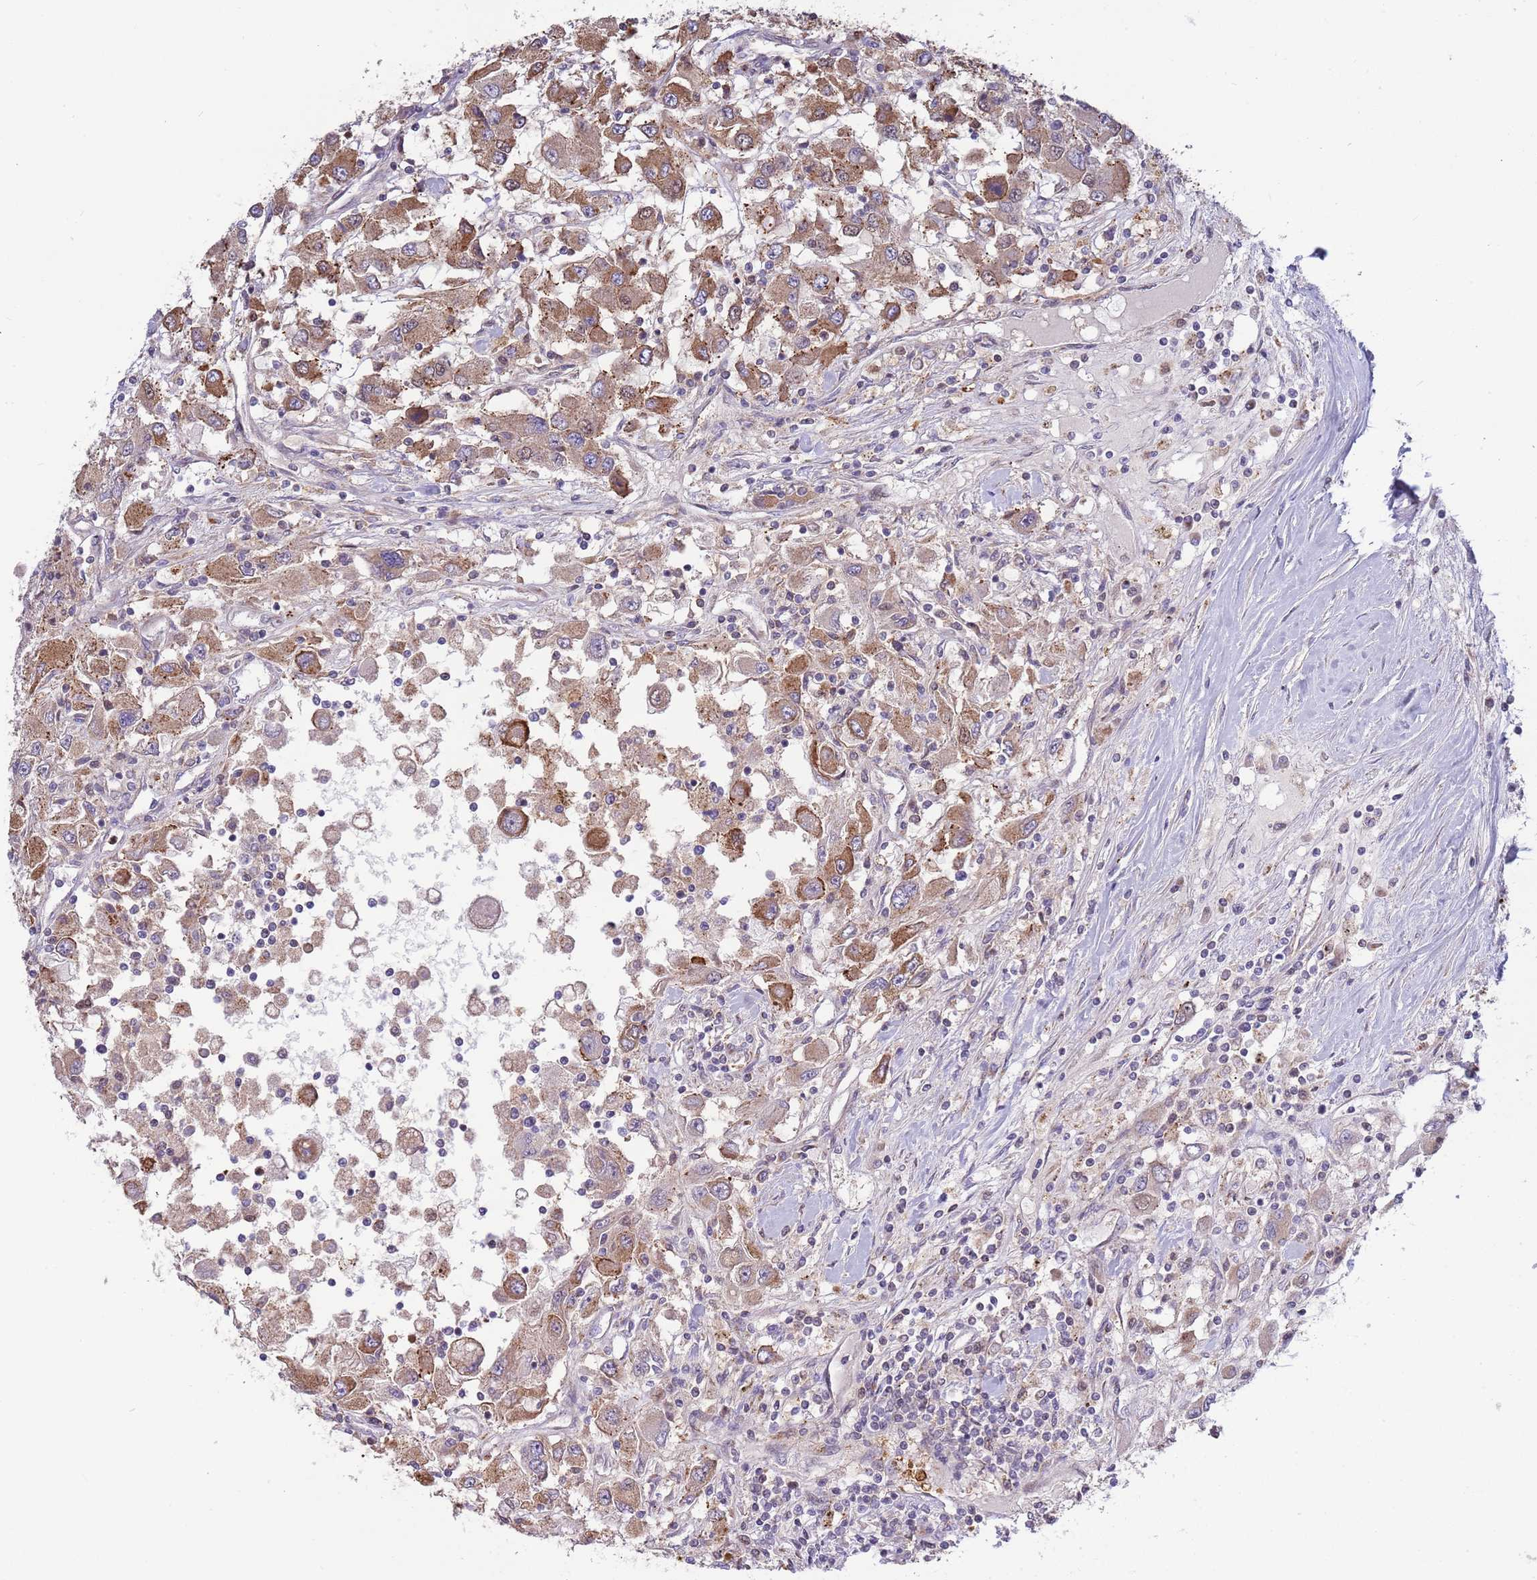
{"staining": {"intensity": "moderate", "quantity": ">75%", "location": "cytoplasmic/membranous,nuclear"}, "tissue": "renal cancer", "cell_type": "Tumor cells", "image_type": "cancer", "snomed": [{"axis": "morphology", "description": "Adenocarcinoma, NOS"}, {"axis": "topography", "description": "Kidney"}], "caption": "High-magnification brightfield microscopy of renal cancer (adenocarcinoma) stained with DAB (3,3'-diaminobenzidine) (brown) and counterstained with hematoxylin (blue). tumor cells exhibit moderate cytoplasmic/membranous and nuclear staining is appreciated in approximately>75% of cells.", "gene": "CCNJL", "patient": {"sex": "female", "age": 67}}